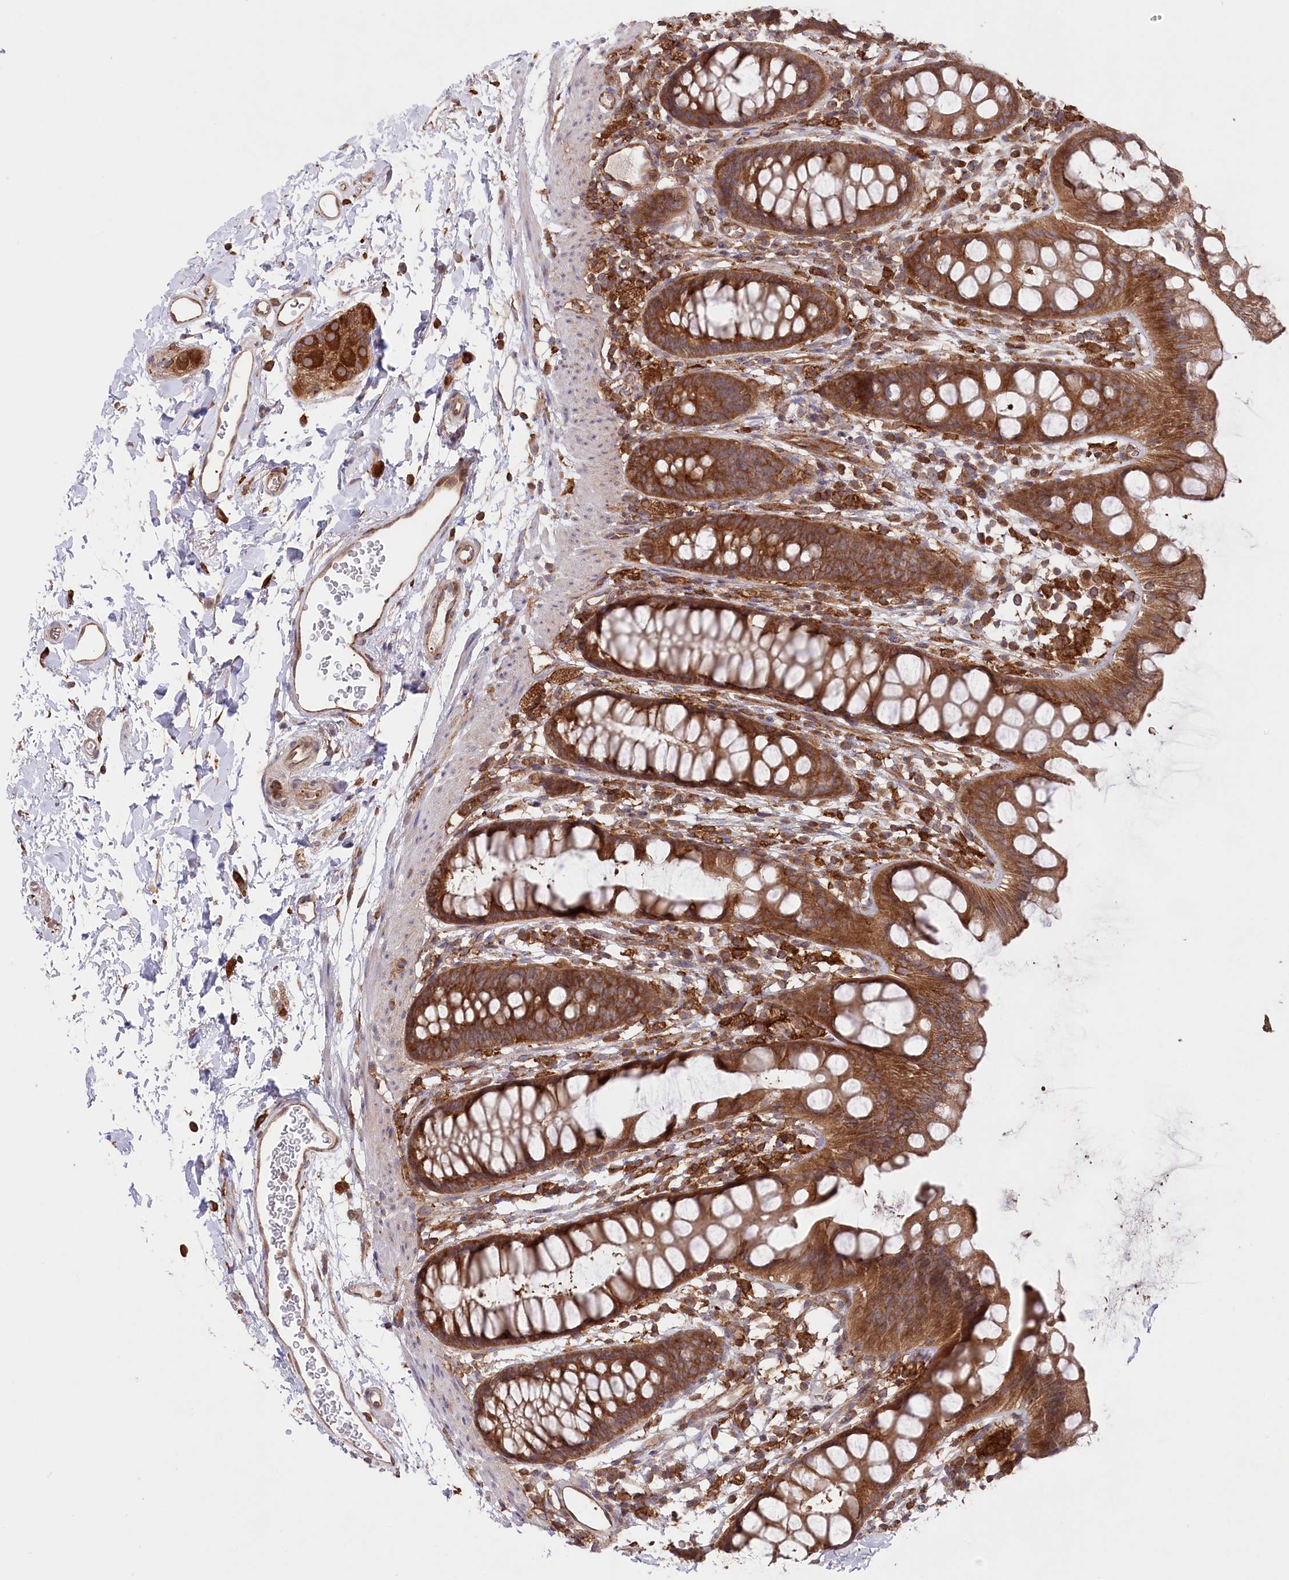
{"staining": {"intensity": "moderate", "quantity": ">75%", "location": "cytoplasmic/membranous"}, "tissue": "rectum", "cell_type": "Glandular cells", "image_type": "normal", "snomed": [{"axis": "morphology", "description": "Normal tissue, NOS"}, {"axis": "topography", "description": "Rectum"}], "caption": "DAB (3,3'-diaminobenzidine) immunohistochemical staining of unremarkable human rectum demonstrates moderate cytoplasmic/membranous protein positivity in about >75% of glandular cells.", "gene": "PPP1R21", "patient": {"sex": "female", "age": 65}}